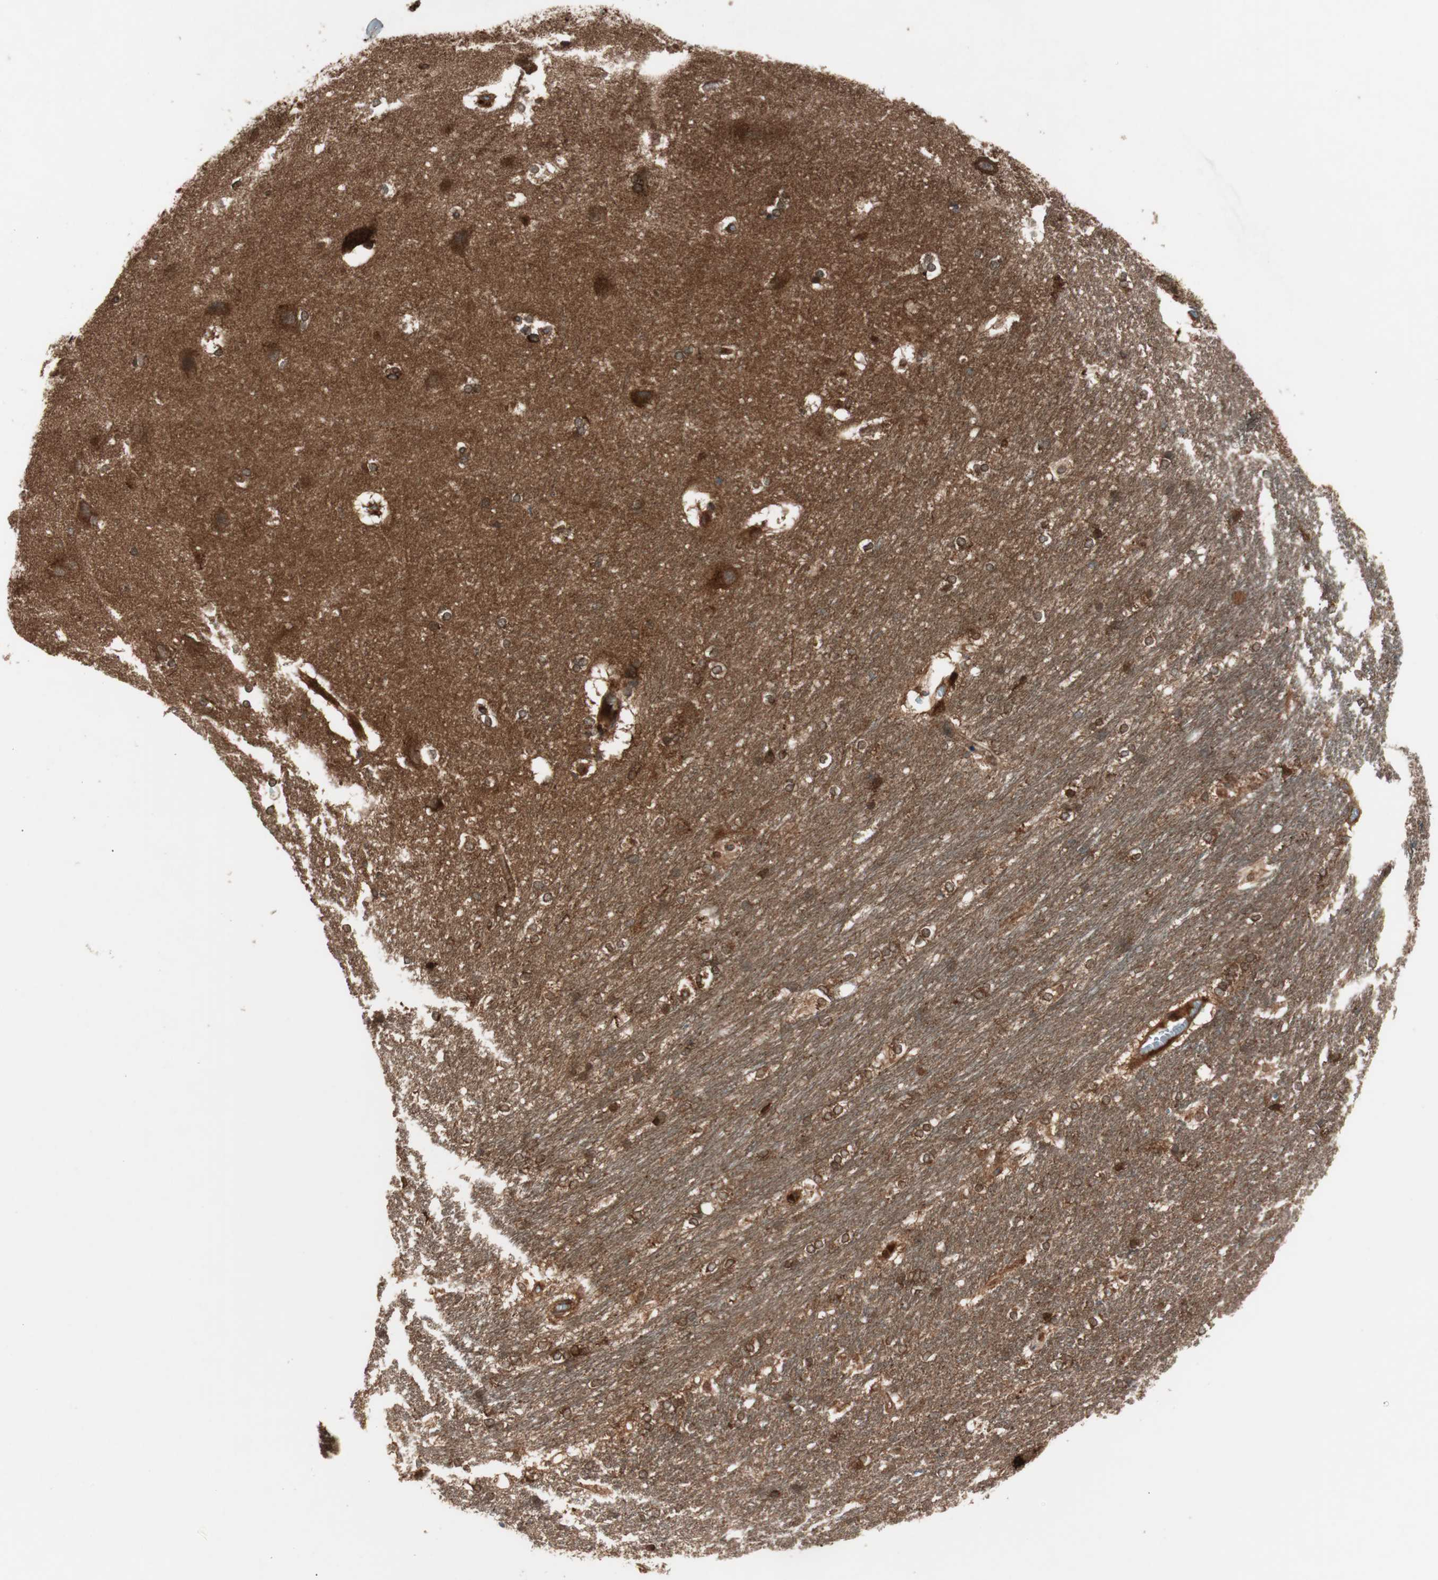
{"staining": {"intensity": "strong", "quantity": ">75%", "location": "cytoplasmic/membranous"}, "tissue": "hippocampus", "cell_type": "Glial cells", "image_type": "normal", "snomed": [{"axis": "morphology", "description": "Normal tissue, NOS"}, {"axis": "topography", "description": "Hippocampus"}], "caption": "A histopathology image showing strong cytoplasmic/membranous positivity in about >75% of glial cells in benign hippocampus, as visualized by brown immunohistochemical staining.", "gene": "RAB5A", "patient": {"sex": "female", "age": 19}}